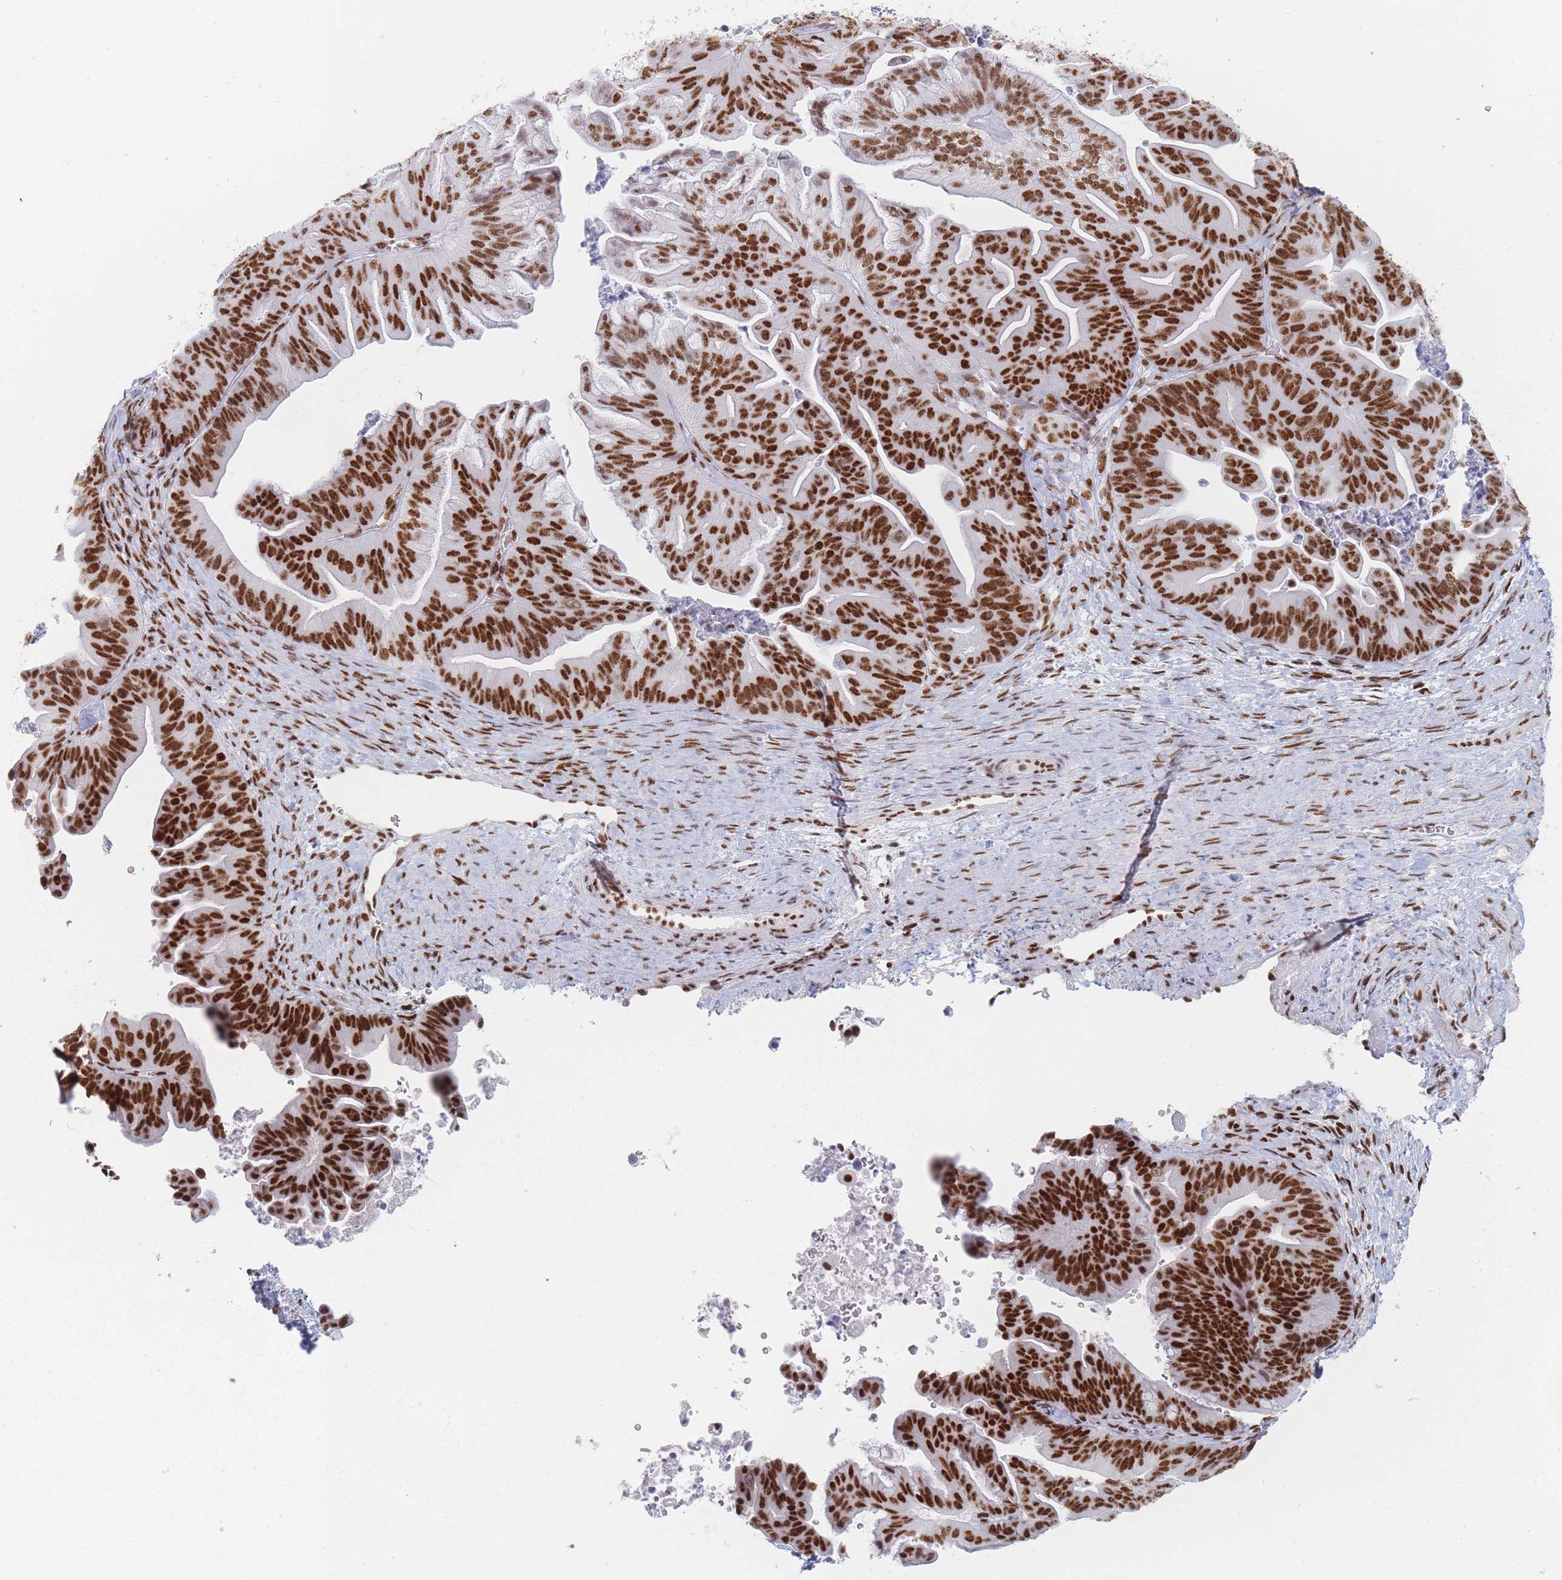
{"staining": {"intensity": "strong", "quantity": ">75%", "location": "nuclear"}, "tissue": "ovarian cancer", "cell_type": "Tumor cells", "image_type": "cancer", "snomed": [{"axis": "morphology", "description": "Cystadenocarcinoma, mucinous, NOS"}, {"axis": "topography", "description": "Ovary"}], "caption": "Protein staining exhibits strong nuclear expression in about >75% of tumor cells in mucinous cystadenocarcinoma (ovarian). (DAB IHC, brown staining for protein, blue staining for nuclei).", "gene": "SAFB2", "patient": {"sex": "female", "age": 67}}